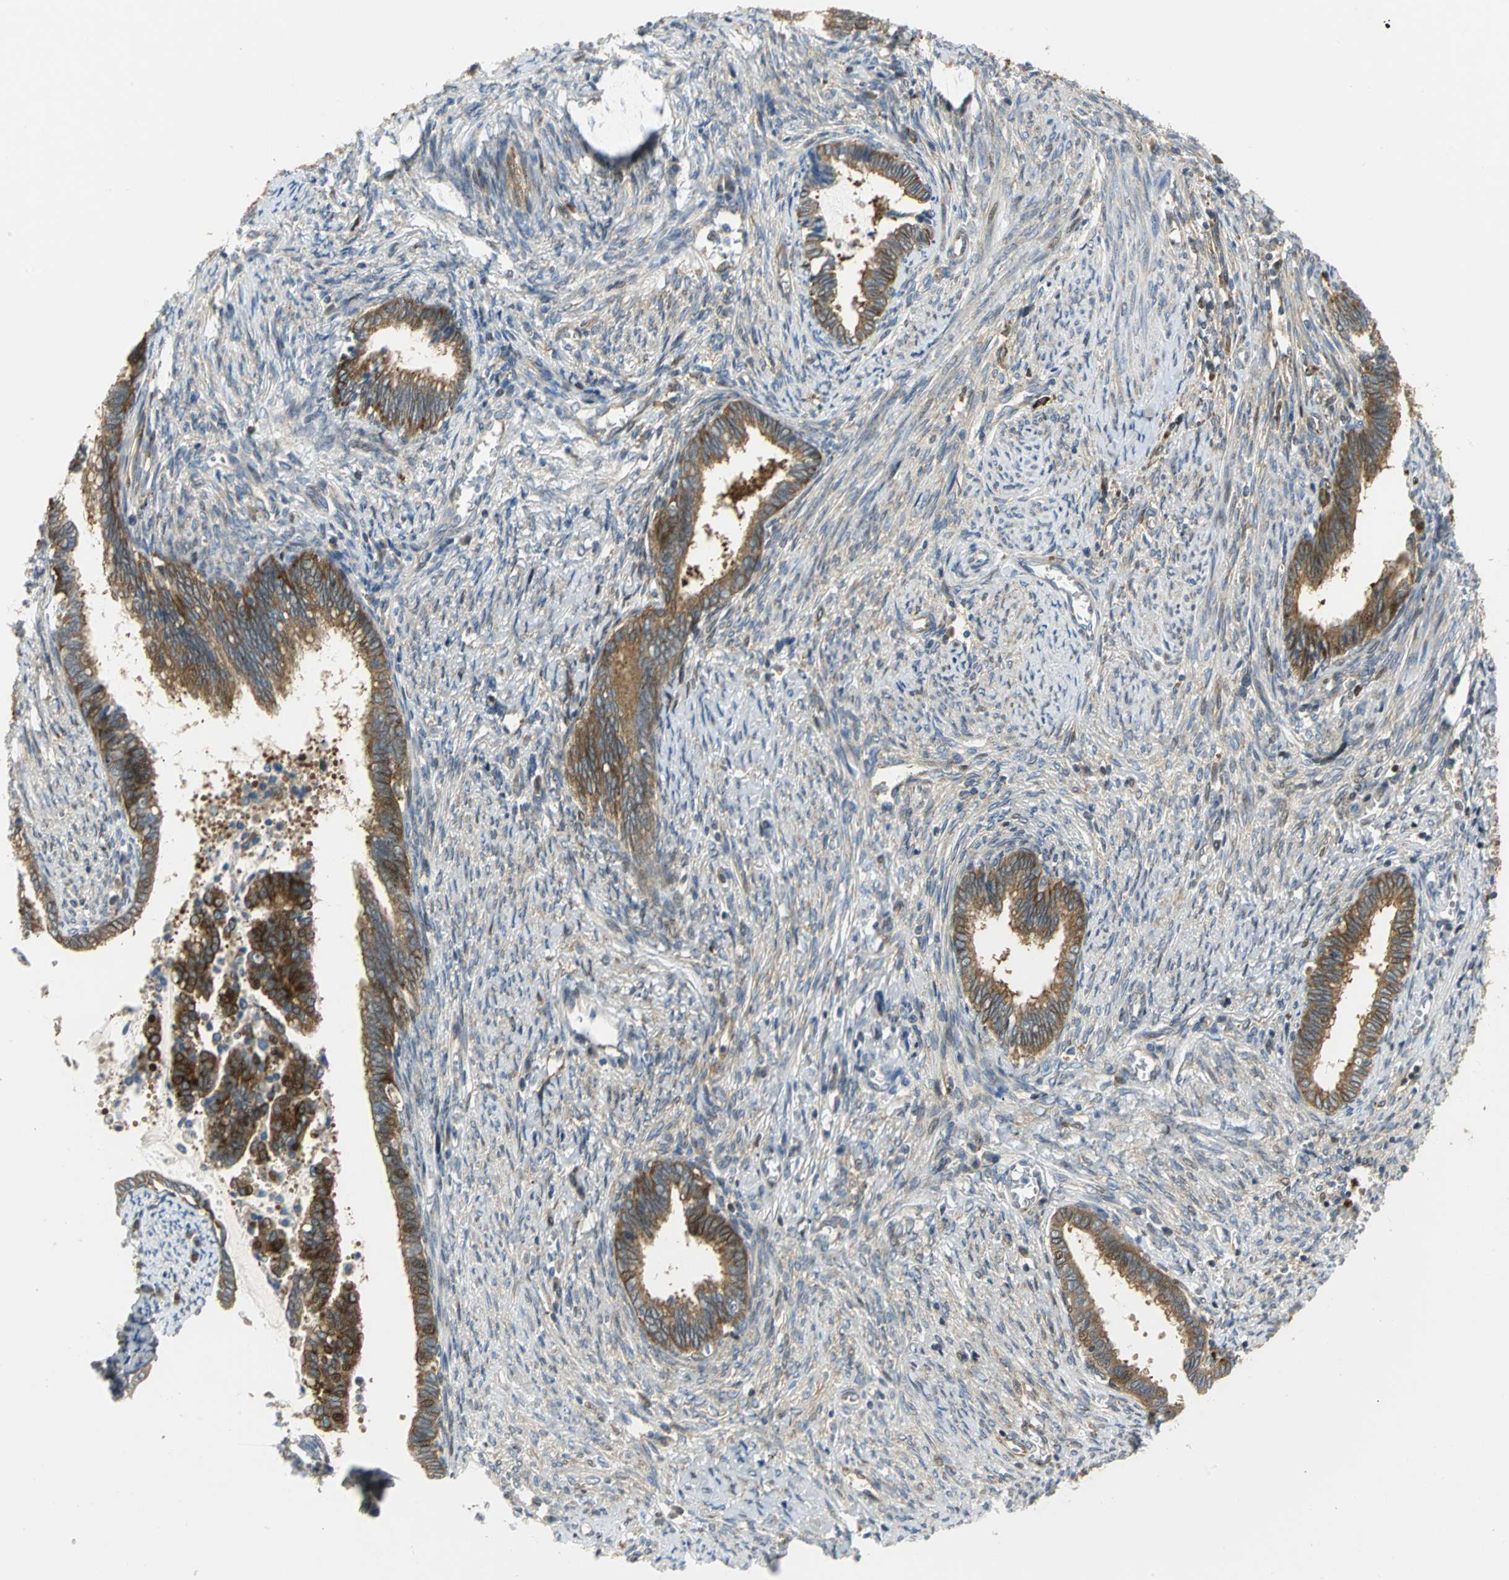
{"staining": {"intensity": "moderate", "quantity": ">75%", "location": "cytoplasmic/membranous"}, "tissue": "cervical cancer", "cell_type": "Tumor cells", "image_type": "cancer", "snomed": [{"axis": "morphology", "description": "Adenocarcinoma, NOS"}, {"axis": "topography", "description": "Cervix"}], "caption": "Protein expression analysis of human cervical cancer (adenocarcinoma) reveals moderate cytoplasmic/membranous positivity in approximately >75% of tumor cells. The protein is shown in brown color, while the nuclei are stained blue.", "gene": "YBX1", "patient": {"sex": "female", "age": 44}}